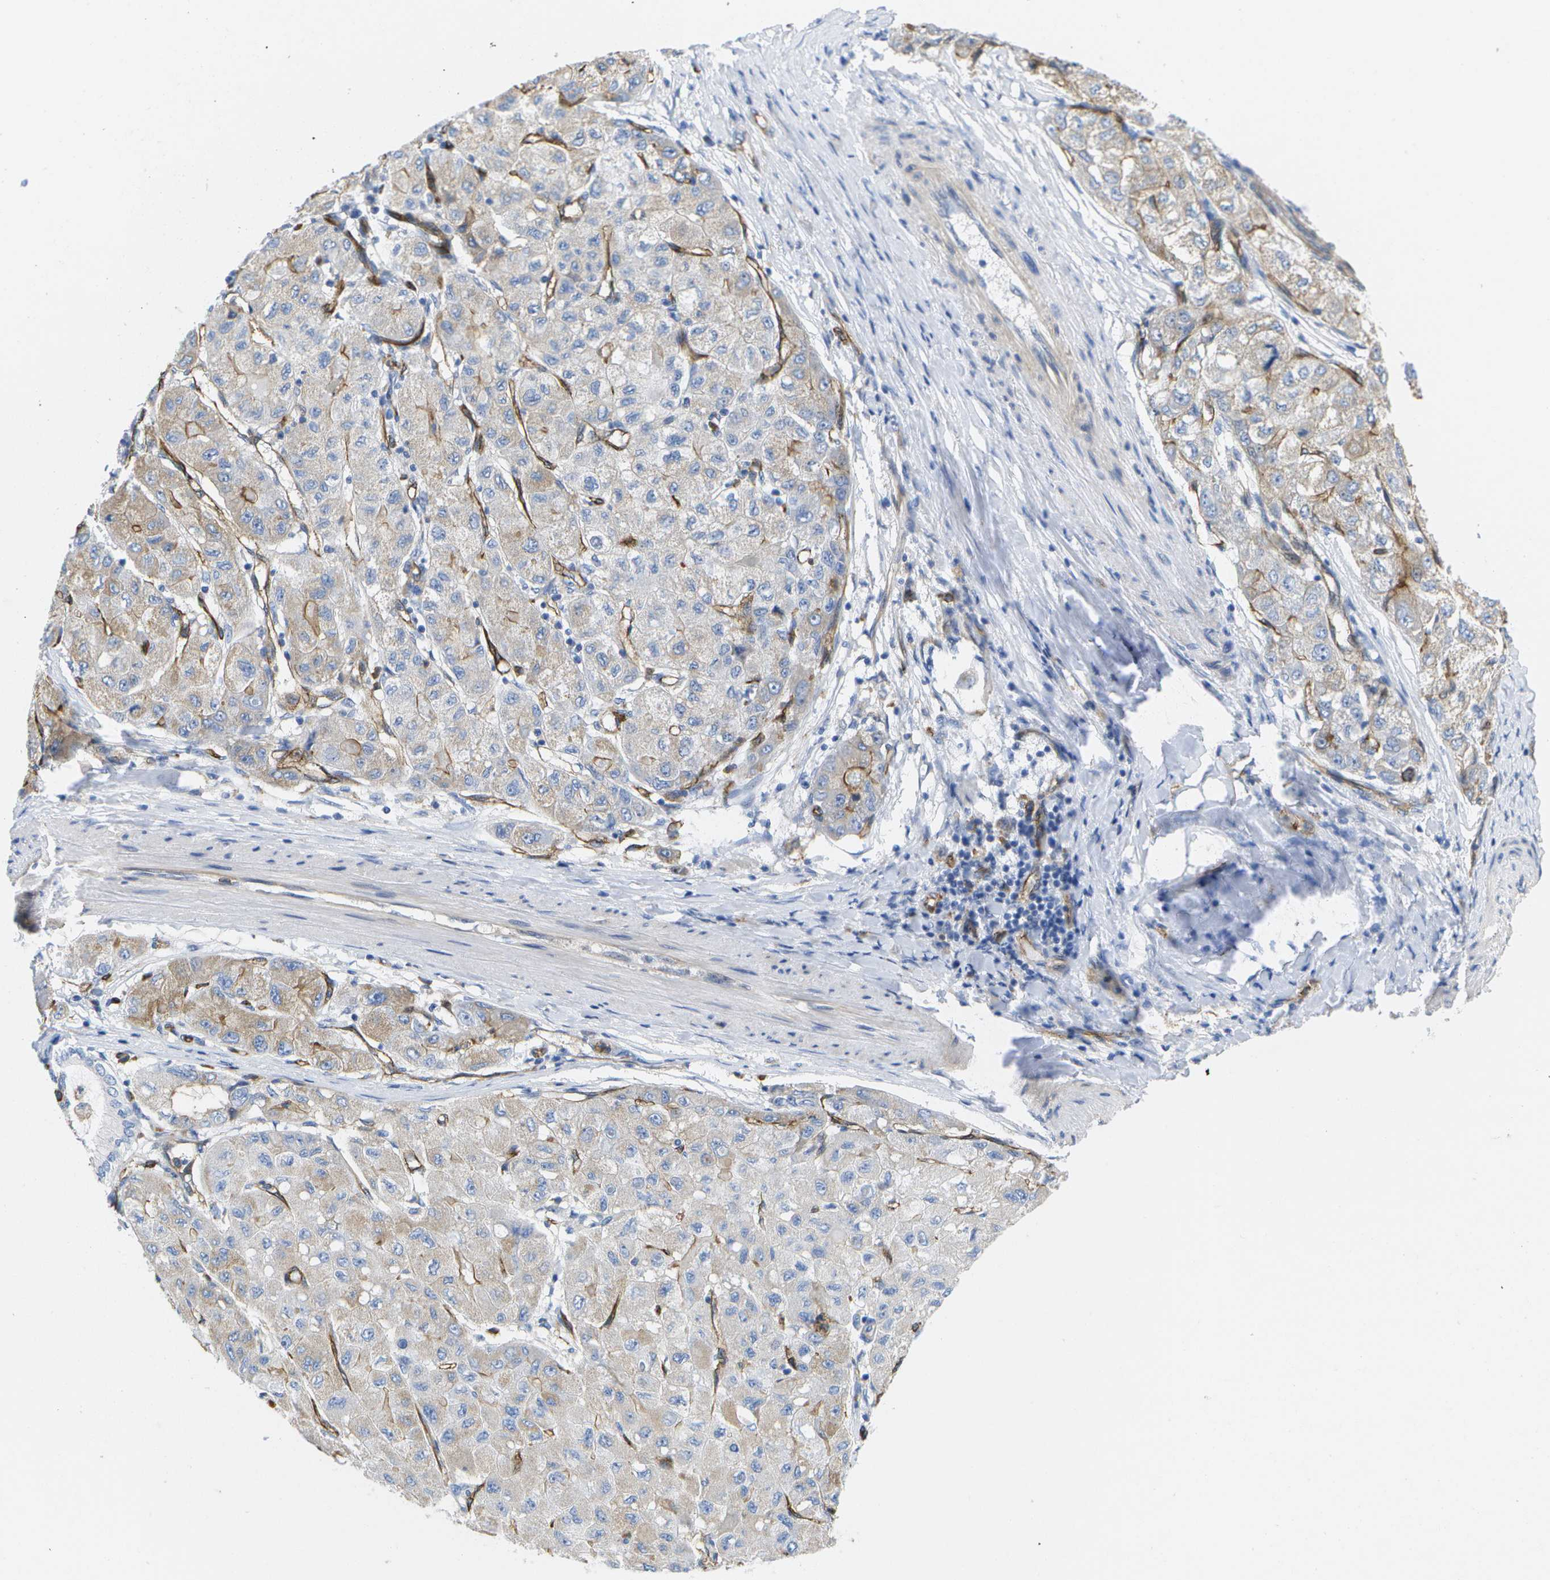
{"staining": {"intensity": "weak", "quantity": "25%-75%", "location": "cytoplasmic/membranous"}, "tissue": "liver cancer", "cell_type": "Tumor cells", "image_type": "cancer", "snomed": [{"axis": "morphology", "description": "Carcinoma, Hepatocellular, NOS"}, {"axis": "topography", "description": "Liver"}], "caption": "Tumor cells exhibit weak cytoplasmic/membranous staining in about 25%-75% of cells in hepatocellular carcinoma (liver).", "gene": "DYSF", "patient": {"sex": "male", "age": 80}}